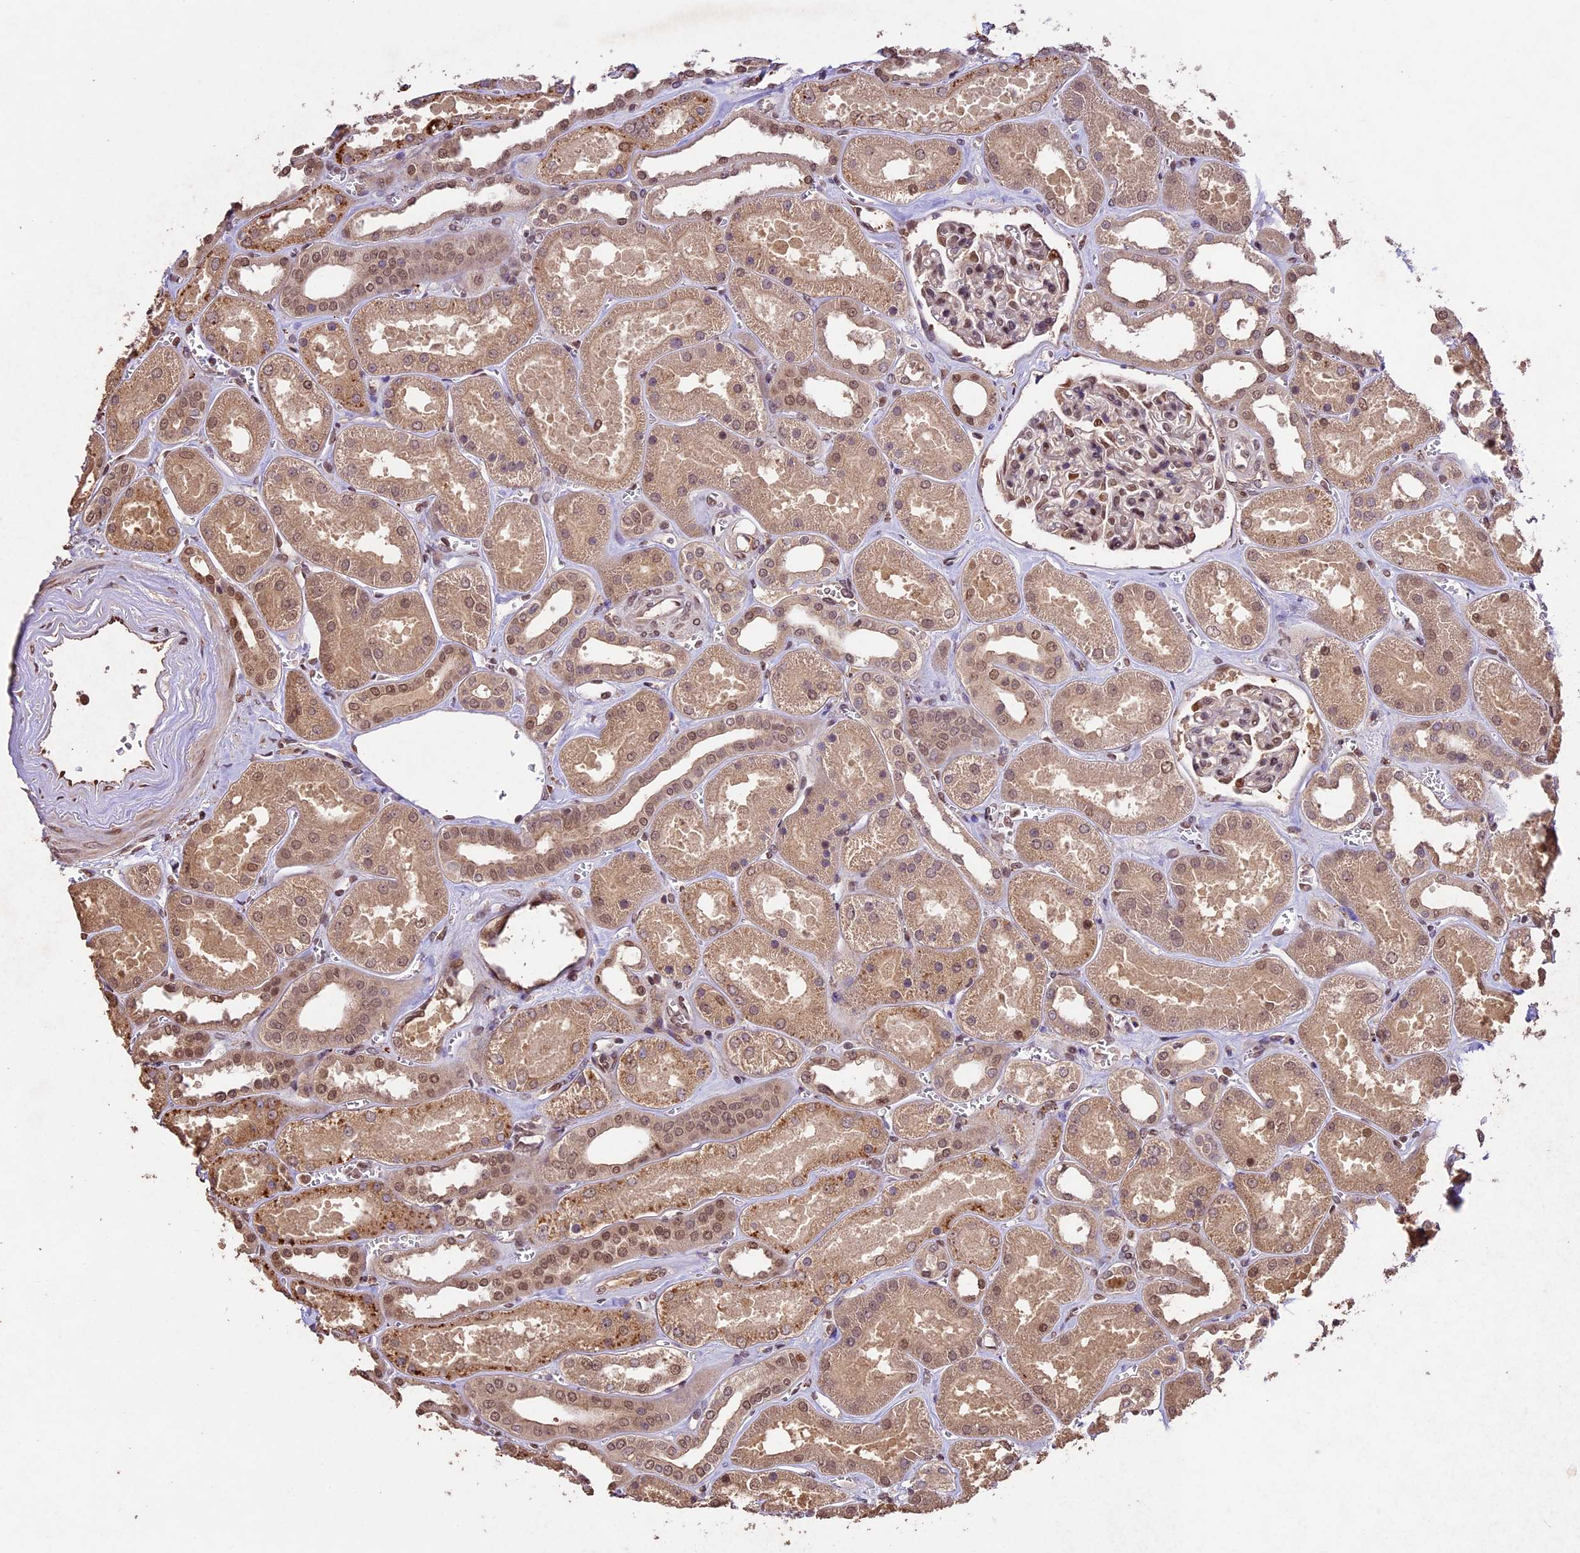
{"staining": {"intensity": "moderate", "quantity": ">75%", "location": "nuclear"}, "tissue": "kidney", "cell_type": "Cells in glomeruli", "image_type": "normal", "snomed": [{"axis": "morphology", "description": "Normal tissue, NOS"}, {"axis": "morphology", "description": "Adenocarcinoma, NOS"}, {"axis": "topography", "description": "Kidney"}], "caption": "The histopathology image displays staining of benign kidney, revealing moderate nuclear protein staining (brown color) within cells in glomeruli. The protein is shown in brown color, while the nuclei are stained blue.", "gene": "CDKN2AIP", "patient": {"sex": "female", "age": 68}}